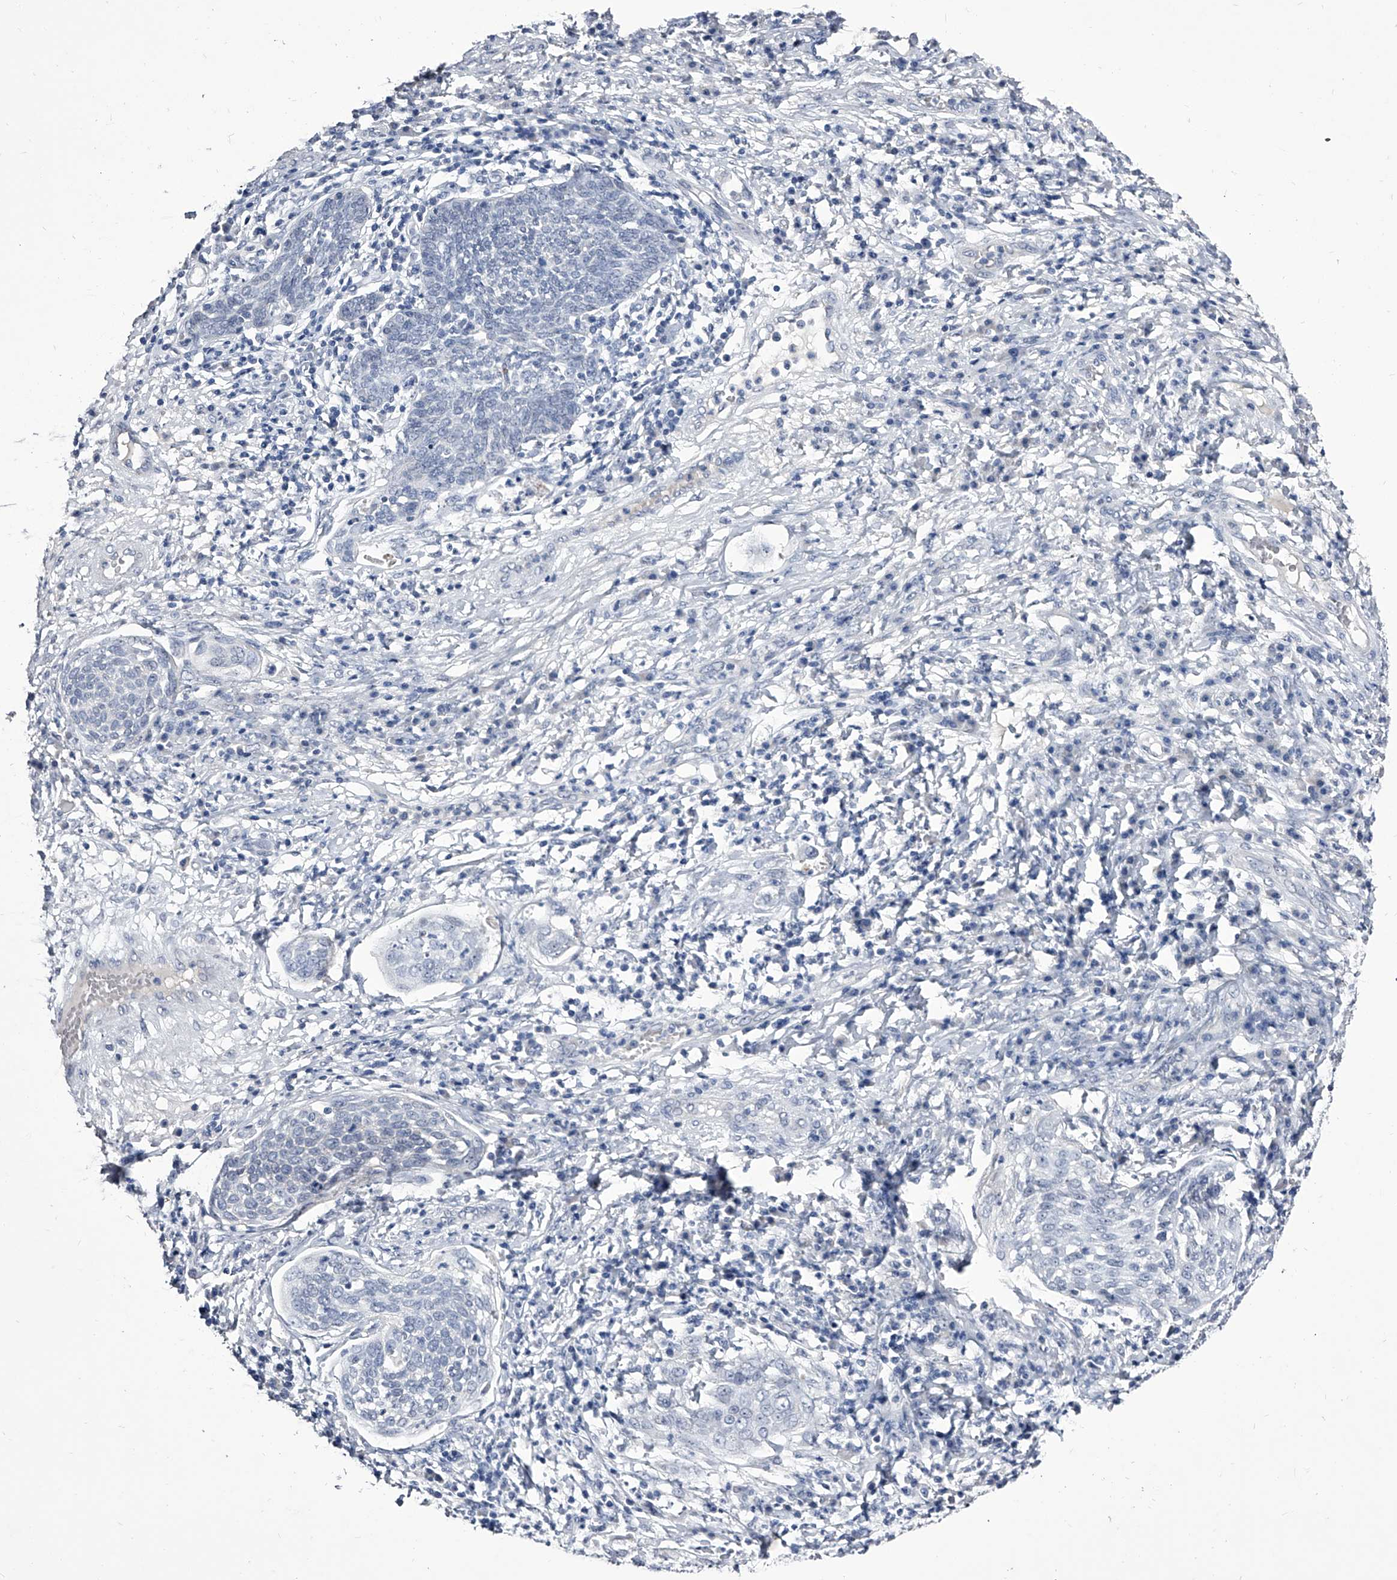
{"staining": {"intensity": "negative", "quantity": "none", "location": "none"}, "tissue": "cervical cancer", "cell_type": "Tumor cells", "image_type": "cancer", "snomed": [{"axis": "morphology", "description": "Squamous cell carcinoma, NOS"}, {"axis": "topography", "description": "Cervix"}], "caption": "Immunohistochemistry image of neoplastic tissue: cervical cancer (squamous cell carcinoma) stained with DAB (3,3'-diaminobenzidine) demonstrates no significant protein expression in tumor cells. (Stains: DAB (3,3'-diaminobenzidine) immunohistochemistry (IHC) with hematoxylin counter stain, Microscopy: brightfield microscopy at high magnification).", "gene": "CRISP2", "patient": {"sex": "female", "age": 34}}